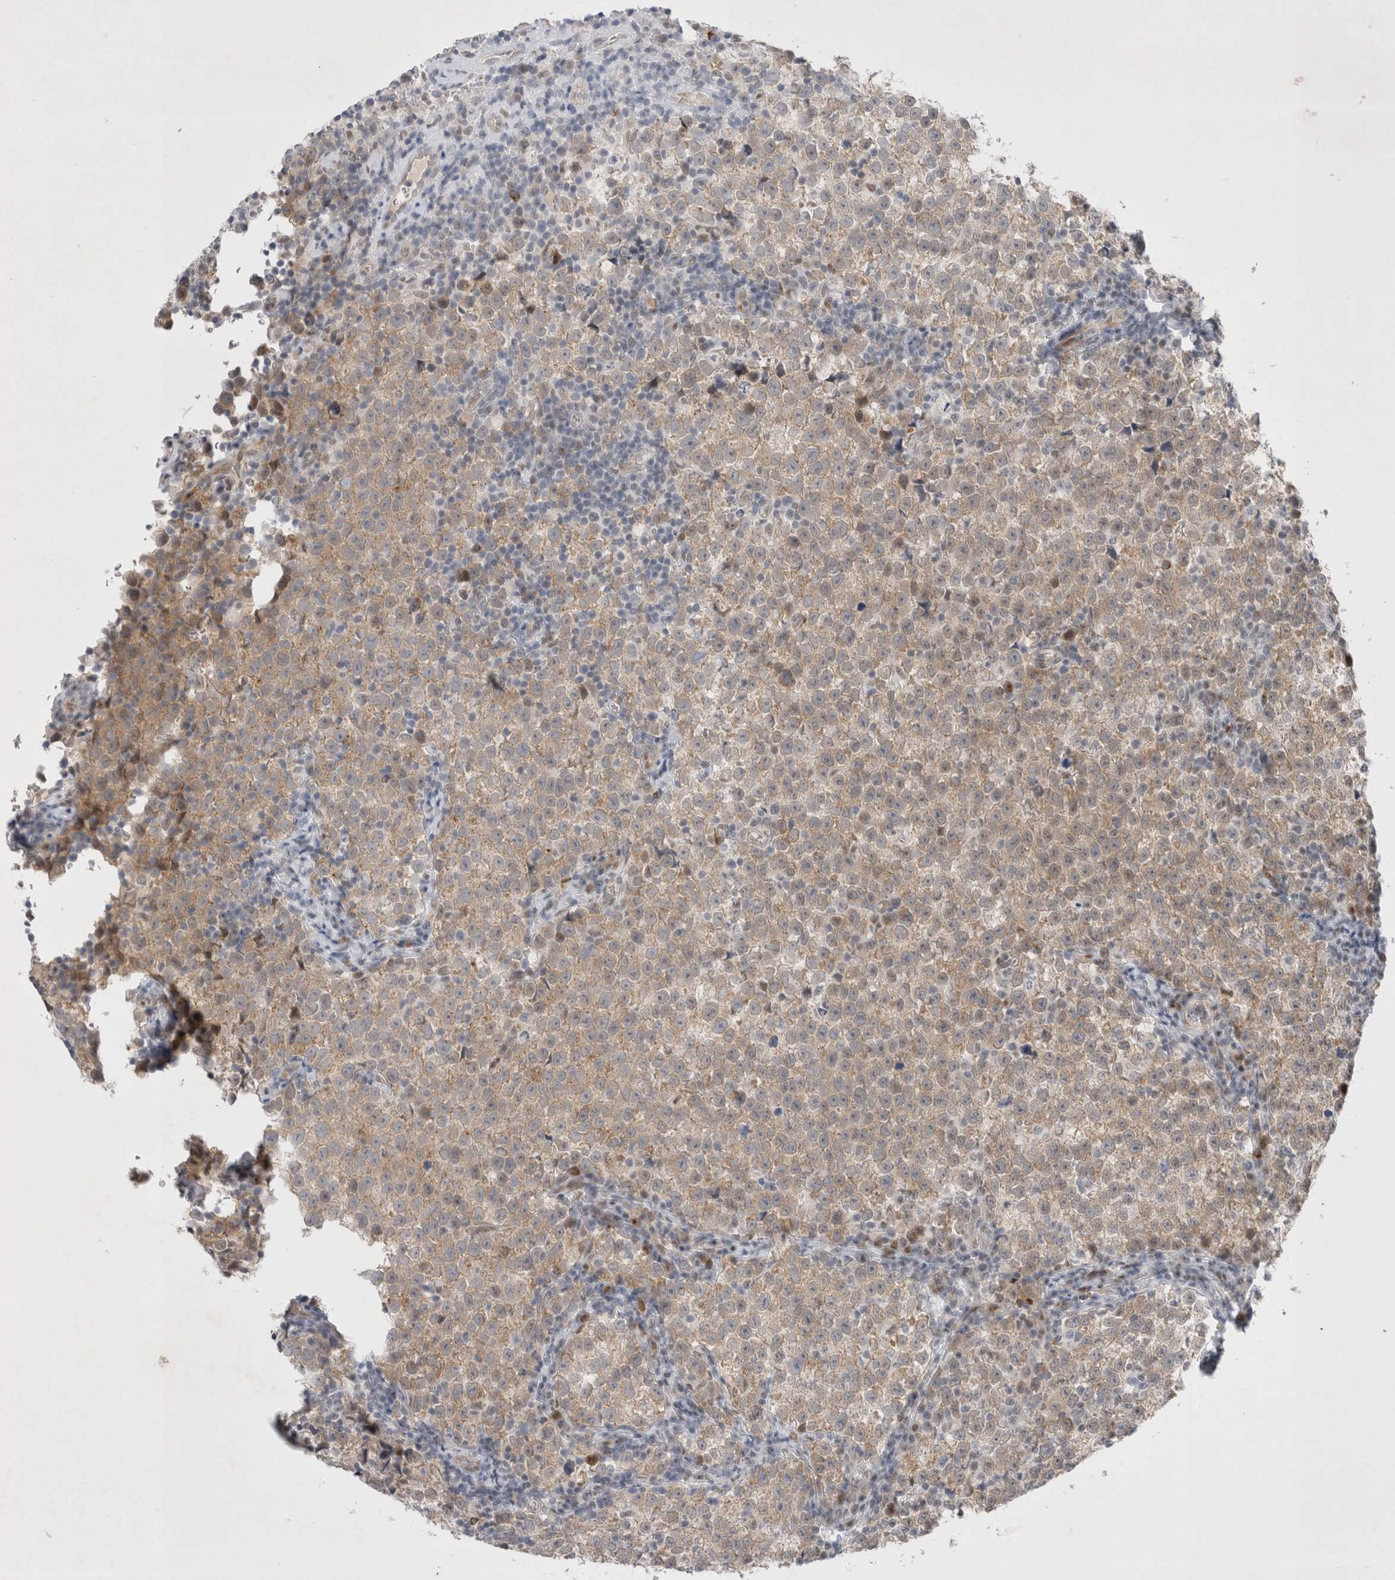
{"staining": {"intensity": "weak", "quantity": ">75%", "location": "cytoplasmic/membranous"}, "tissue": "testis cancer", "cell_type": "Tumor cells", "image_type": "cancer", "snomed": [{"axis": "morphology", "description": "Normal tissue, NOS"}, {"axis": "morphology", "description": "Seminoma, NOS"}, {"axis": "topography", "description": "Testis"}], "caption": "High-power microscopy captured an immunohistochemistry micrograph of seminoma (testis), revealing weak cytoplasmic/membranous positivity in about >75% of tumor cells.", "gene": "WIPF2", "patient": {"sex": "male", "age": 43}}